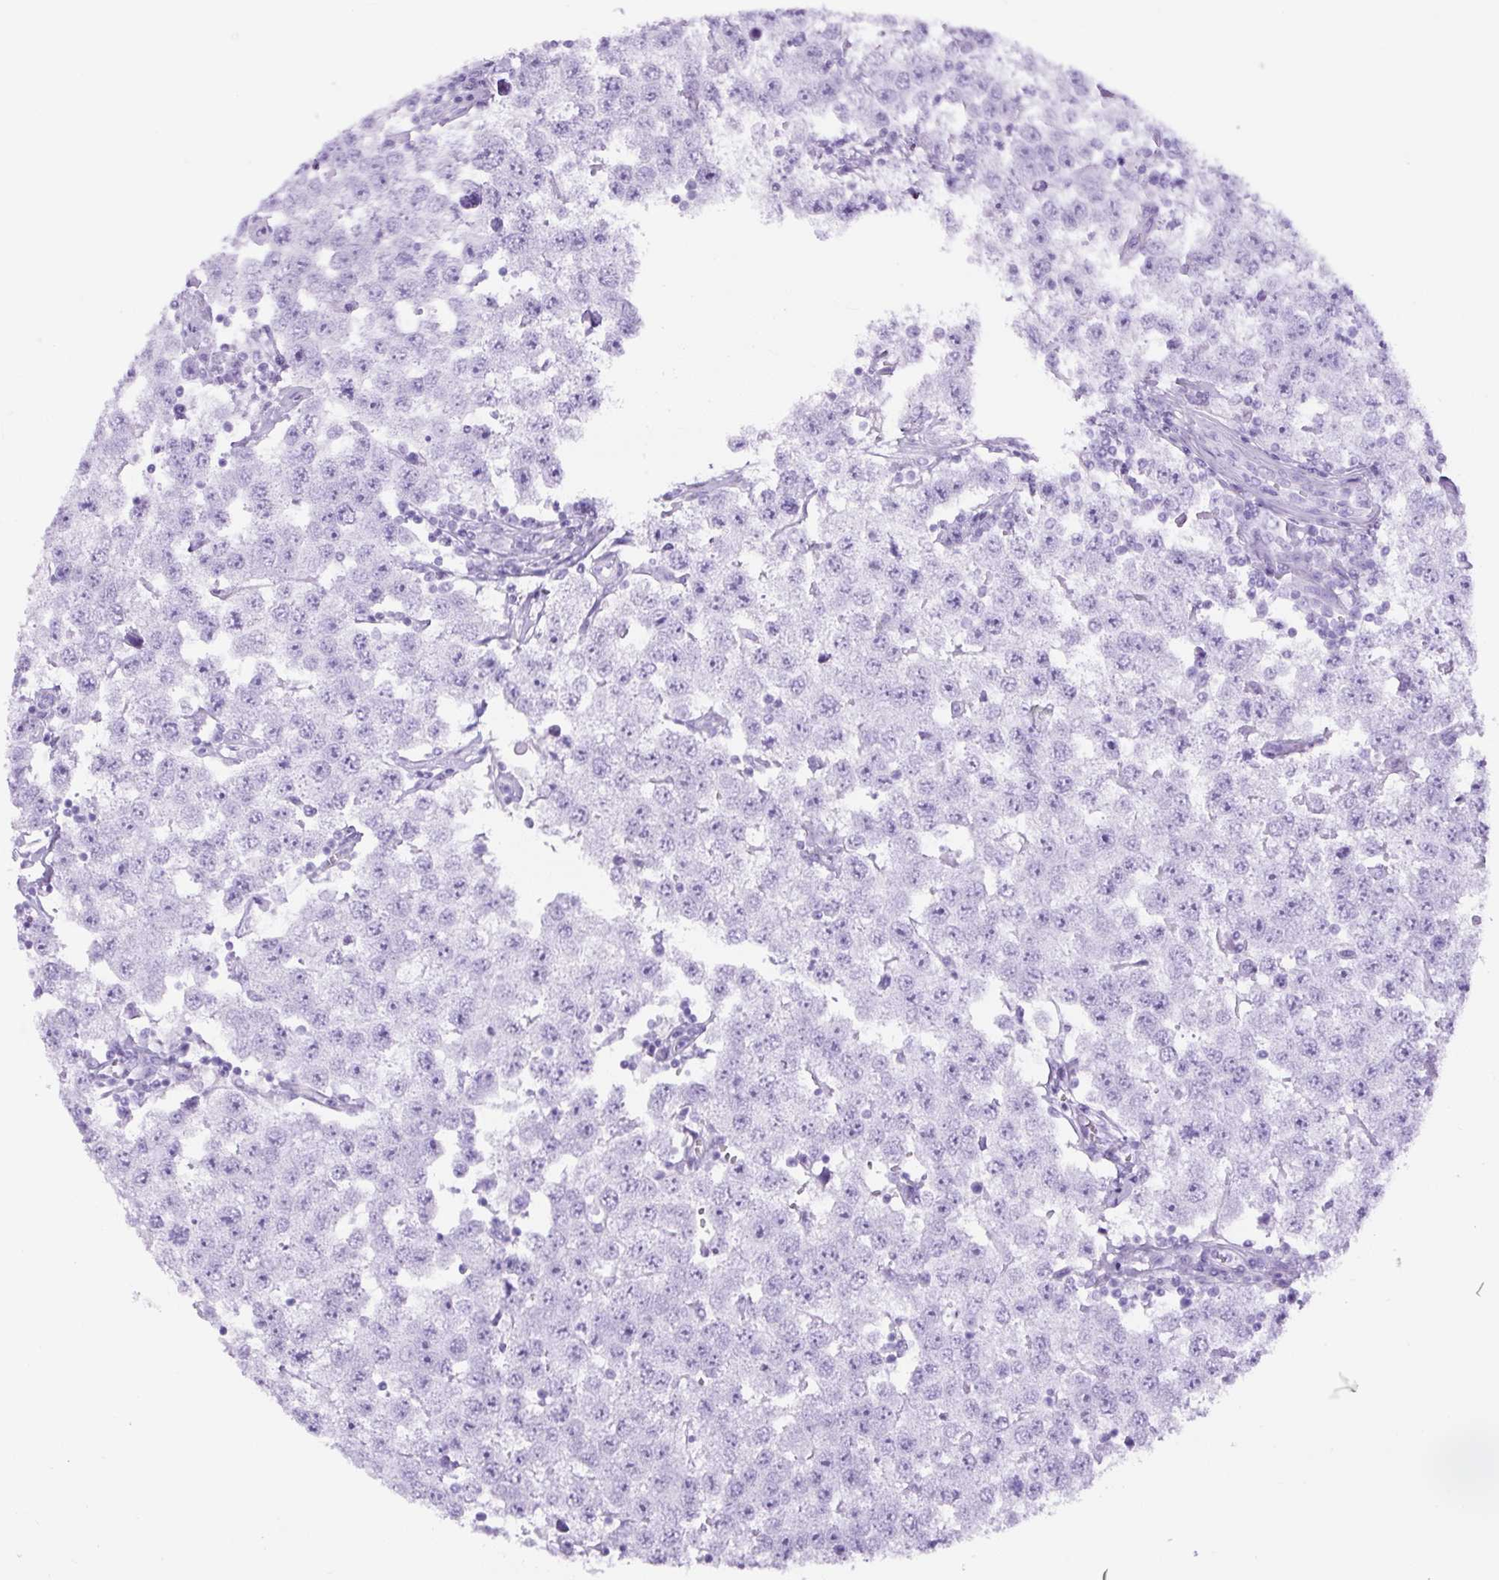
{"staining": {"intensity": "negative", "quantity": "none", "location": "none"}, "tissue": "testis cancer", "cell_type": "Tumor cells", "image_type": "cancer", "snomed": [{"axis": "morphology", "description": "Seminoma, NOS"}, {"axis": "topography", "description": "Testis"}], "caption": "The histopathology image exhibits no significant expression in tumor cells of testis cancer.", "gene": "TMEM200B", "patient": {"sex": "male", "age": 34}}